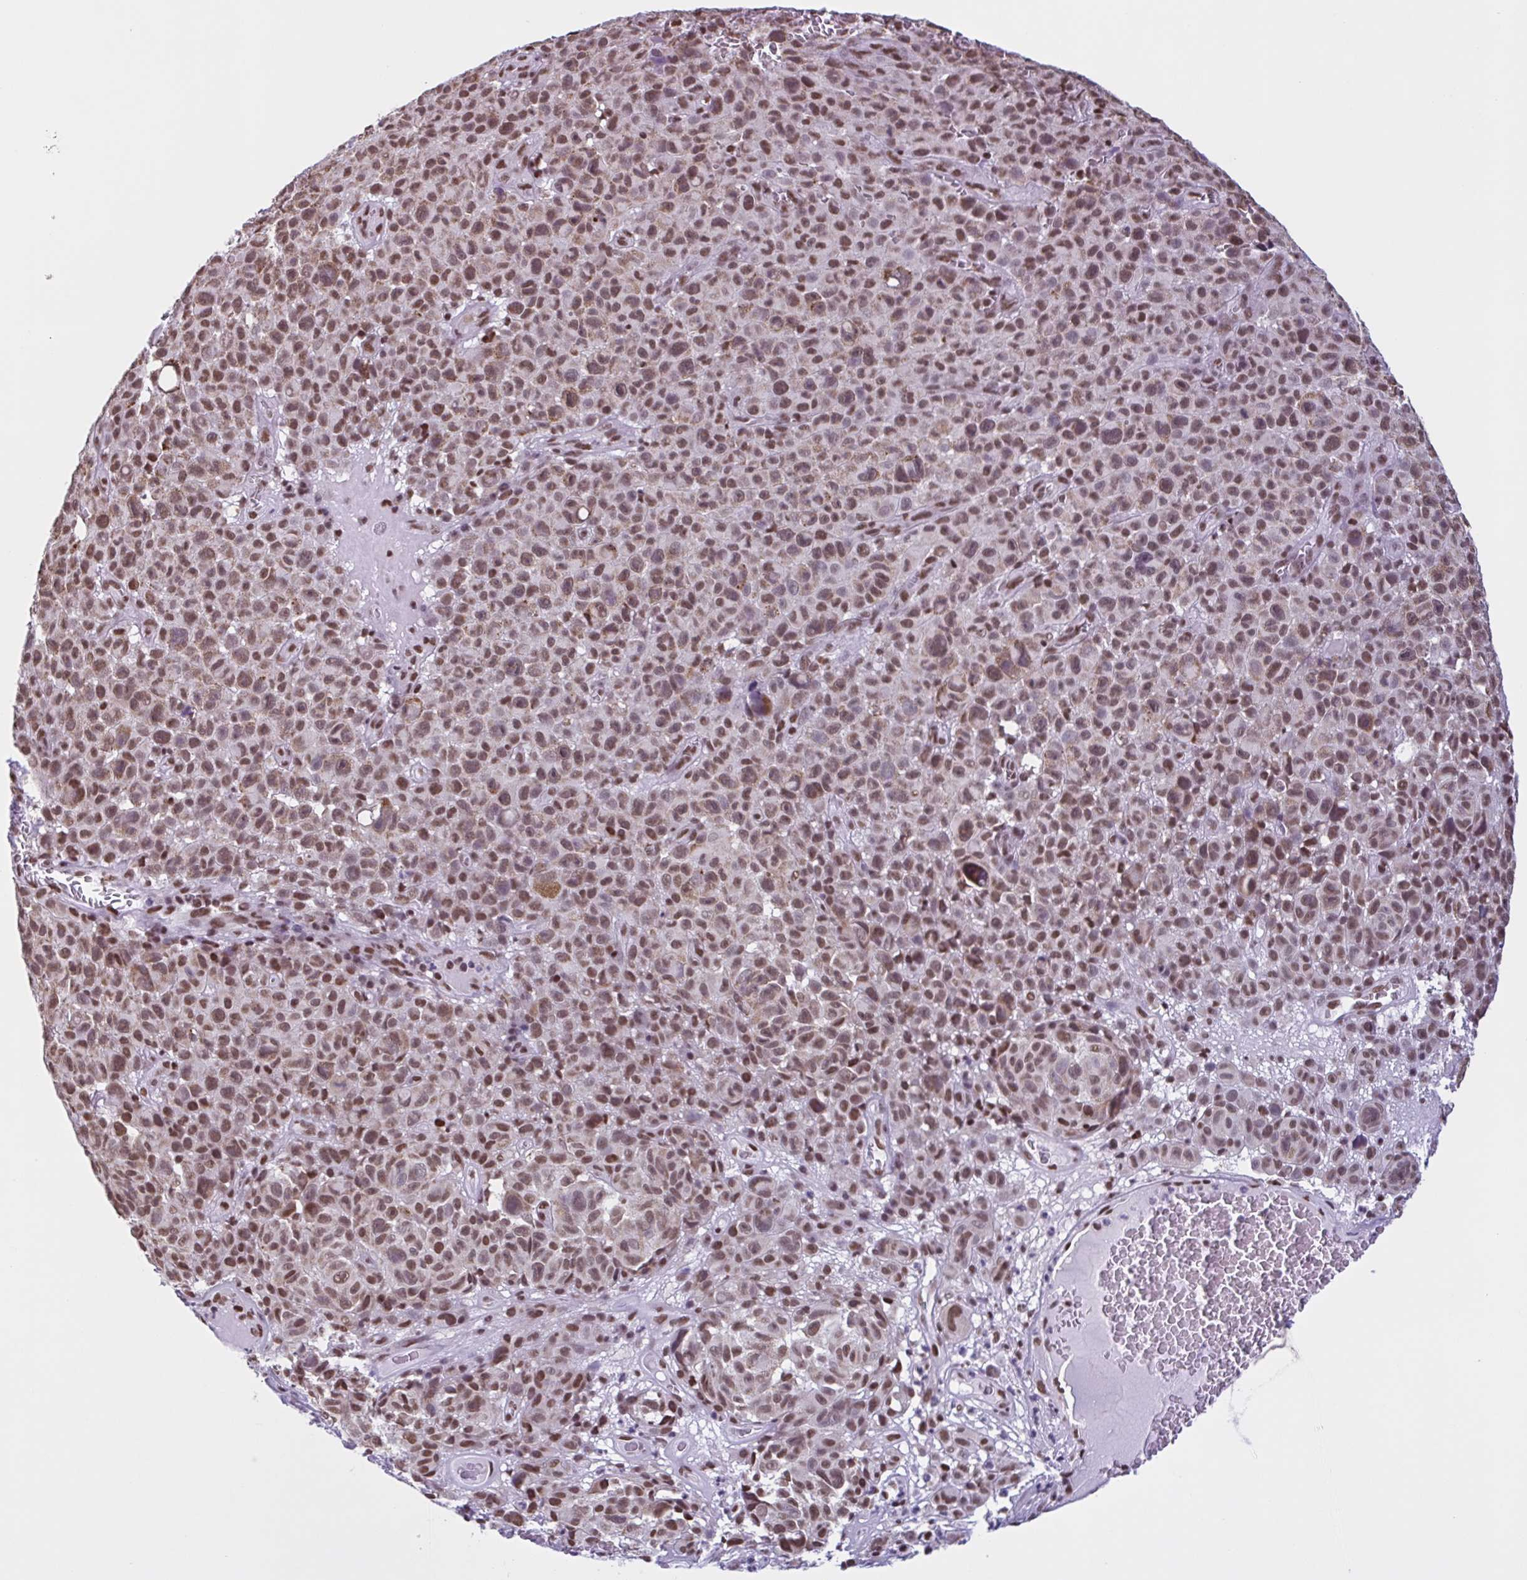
{"staining": {"intensity": "moderate", "quantity": ">75%", "location": "nuclear"}, "tissue": "melanoma", "cell_type": "Tumor cells", "image_type": "cancer", "snomed": [{"axis": "morphology", "description": "Malignant melanoma, NOS"}, {"axis": "topography", "description": "Skin"}], "caption": "Immunohistochemistry (DAB (3,3'-diaminobenzidine)) staining of malignant melanoma reveals moderate nuclear protein expression in about >75% of tumor cells. Using DAB (3,3'-diaminobenzidine) (brown) and hematoxylin (blue) stains, captured at high magnification using brightfield microscopy.", "gene": "TIMM21", "patient": {"sex": "female", "age": 82}}